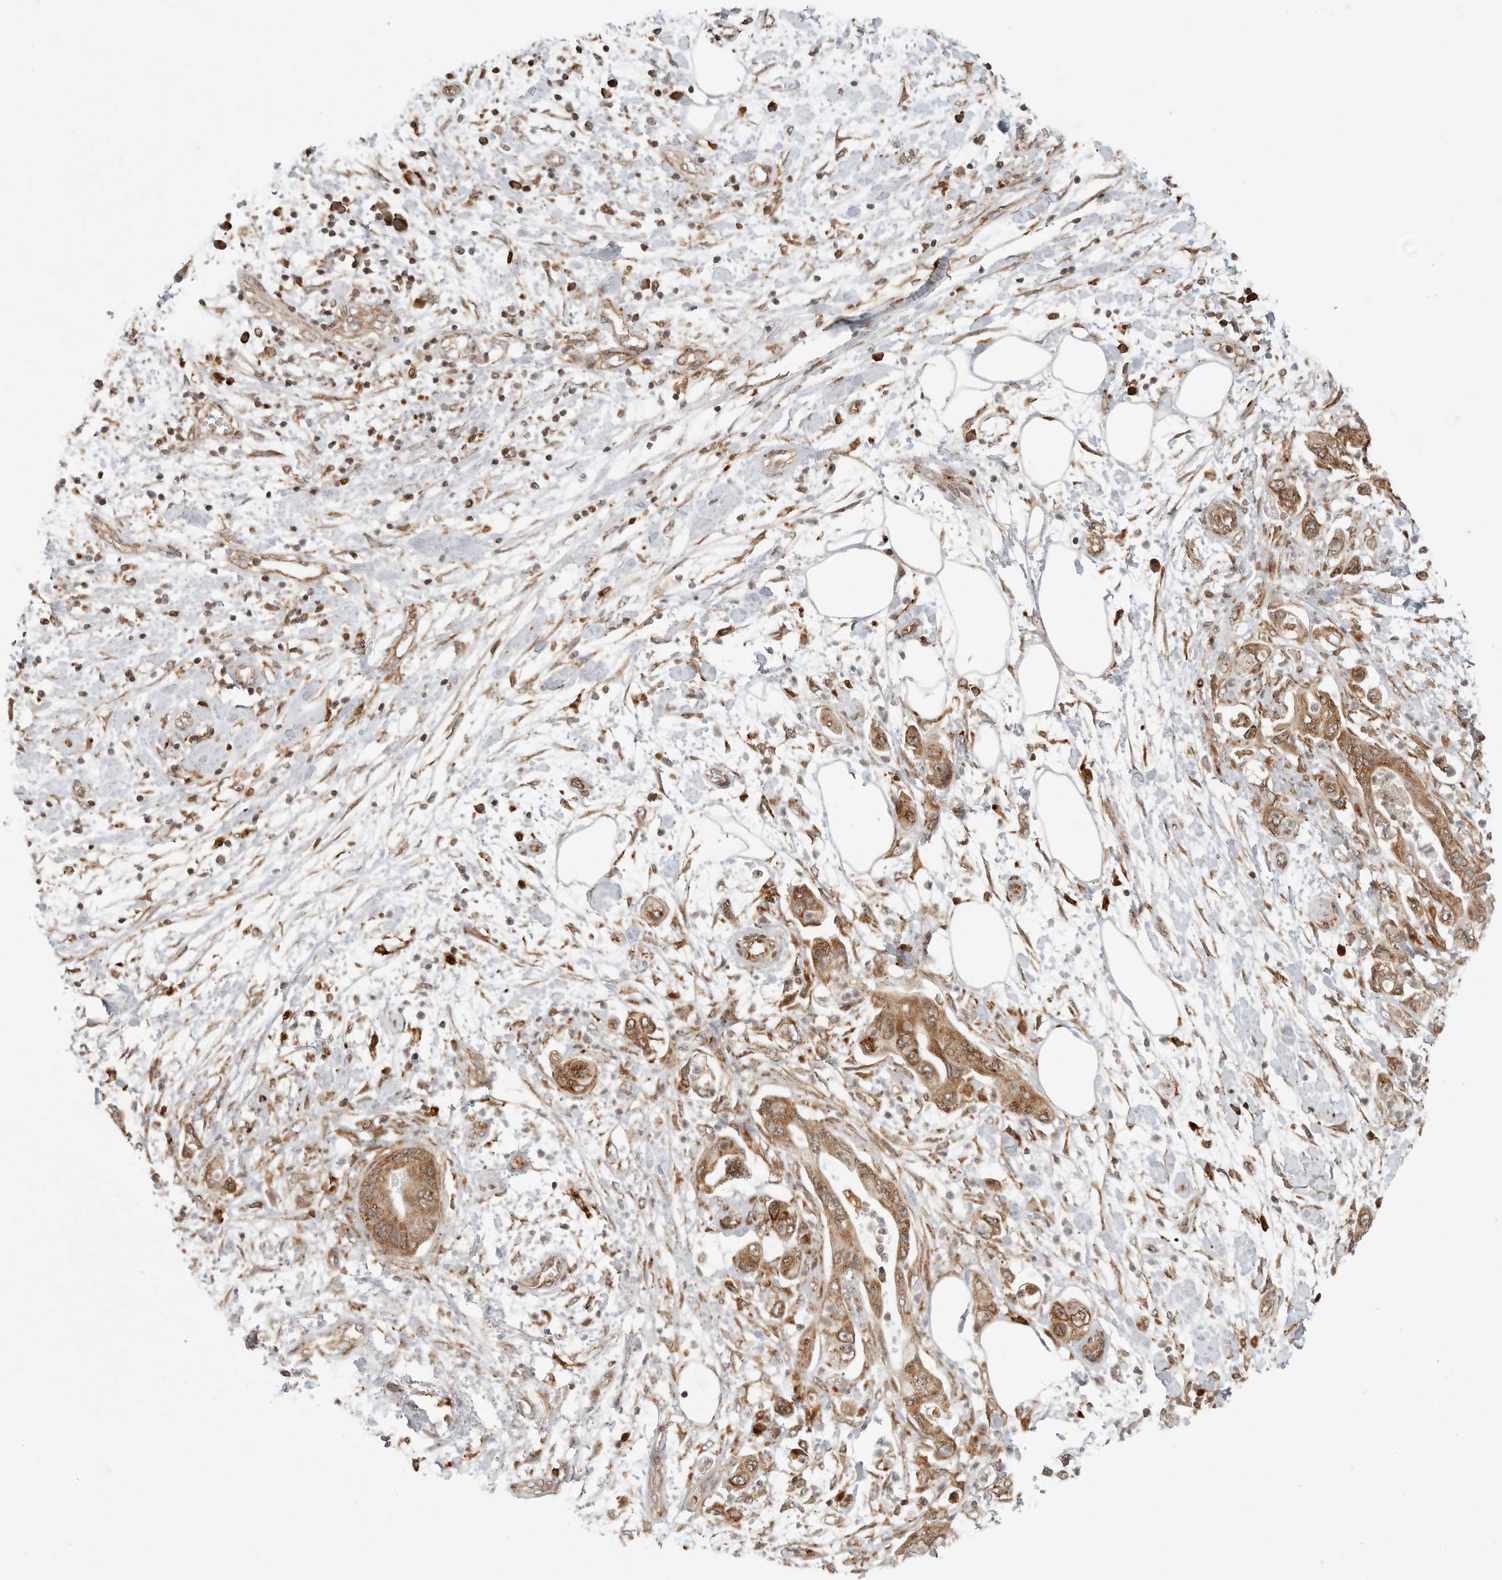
{"staining": {"intensity": "moderate", "quantity": ">75%", "location": "cytoplasmic/membranous"}, "tissue": "pancreatic cancer", "cell_type": "Tumor cells", "image_type": "cancer", "snomed": [{"axis": "morphology", "description": "Adenocarcinoma, NOS"}, {"axis": "topography", "description": "Pancreas"}], "caption": "A medium amount of moderate cytoplasmic/membranous expression is identified in about >75% of tumor cells in adenocarcinoma (pancreatic) tissue.", "gene": "IDUA", "patient": {"sex": "female", "age": 73}}